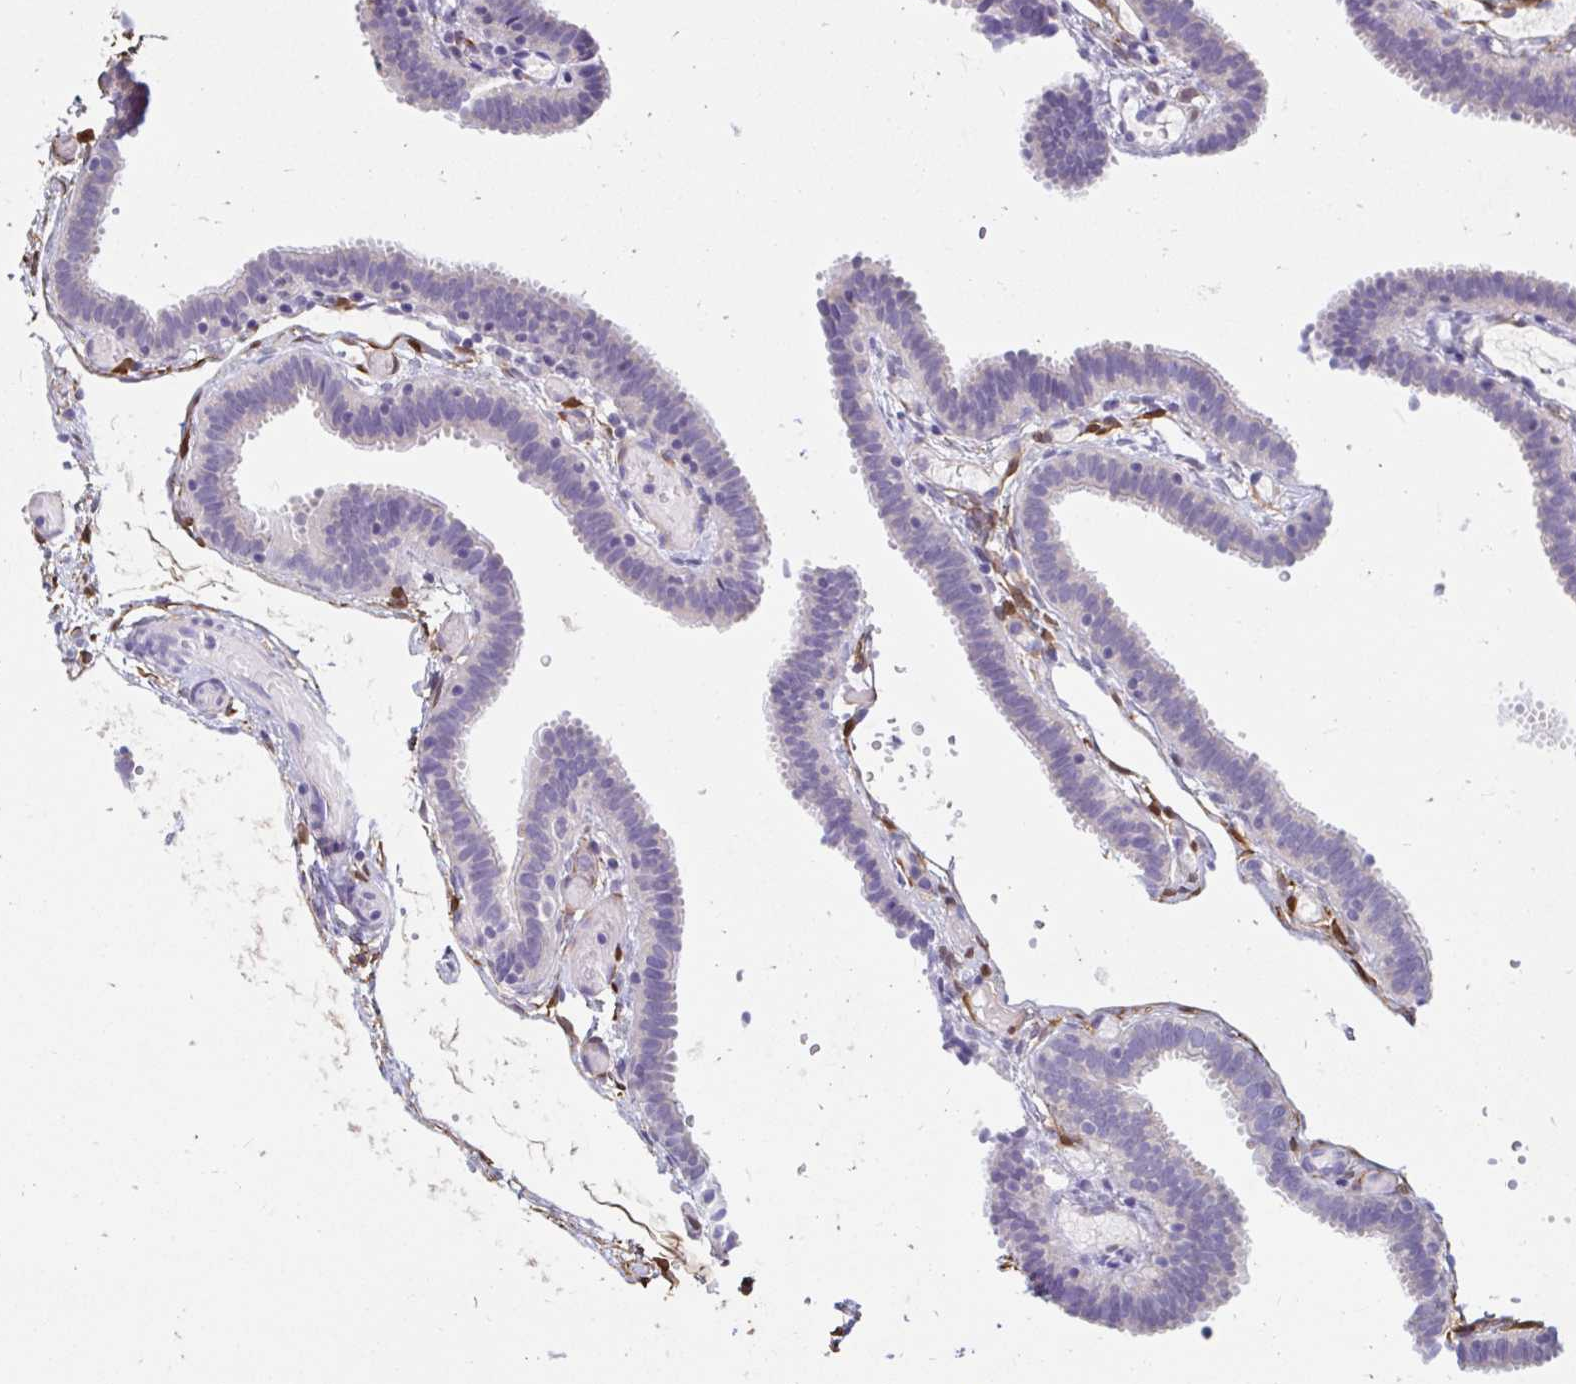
{"staining": {"intensity": "negative", "quantity": "none", "location": "none"}, "tissue": "fallopian tube", "cell_type": "Glandular cells", "image_type": "normal", "snomed": [{"axis": "morphology", "description": "Normal tissue, NOS"}, {"axis": "topography", "description": "Fallopian tube"}], "caption": "Normal fallopian tube was stained to show a protein in brown. There is no significant positivity in glandular cells.", "gene": "ADH1A", "patient": {"sex": "female", "age": 37}}